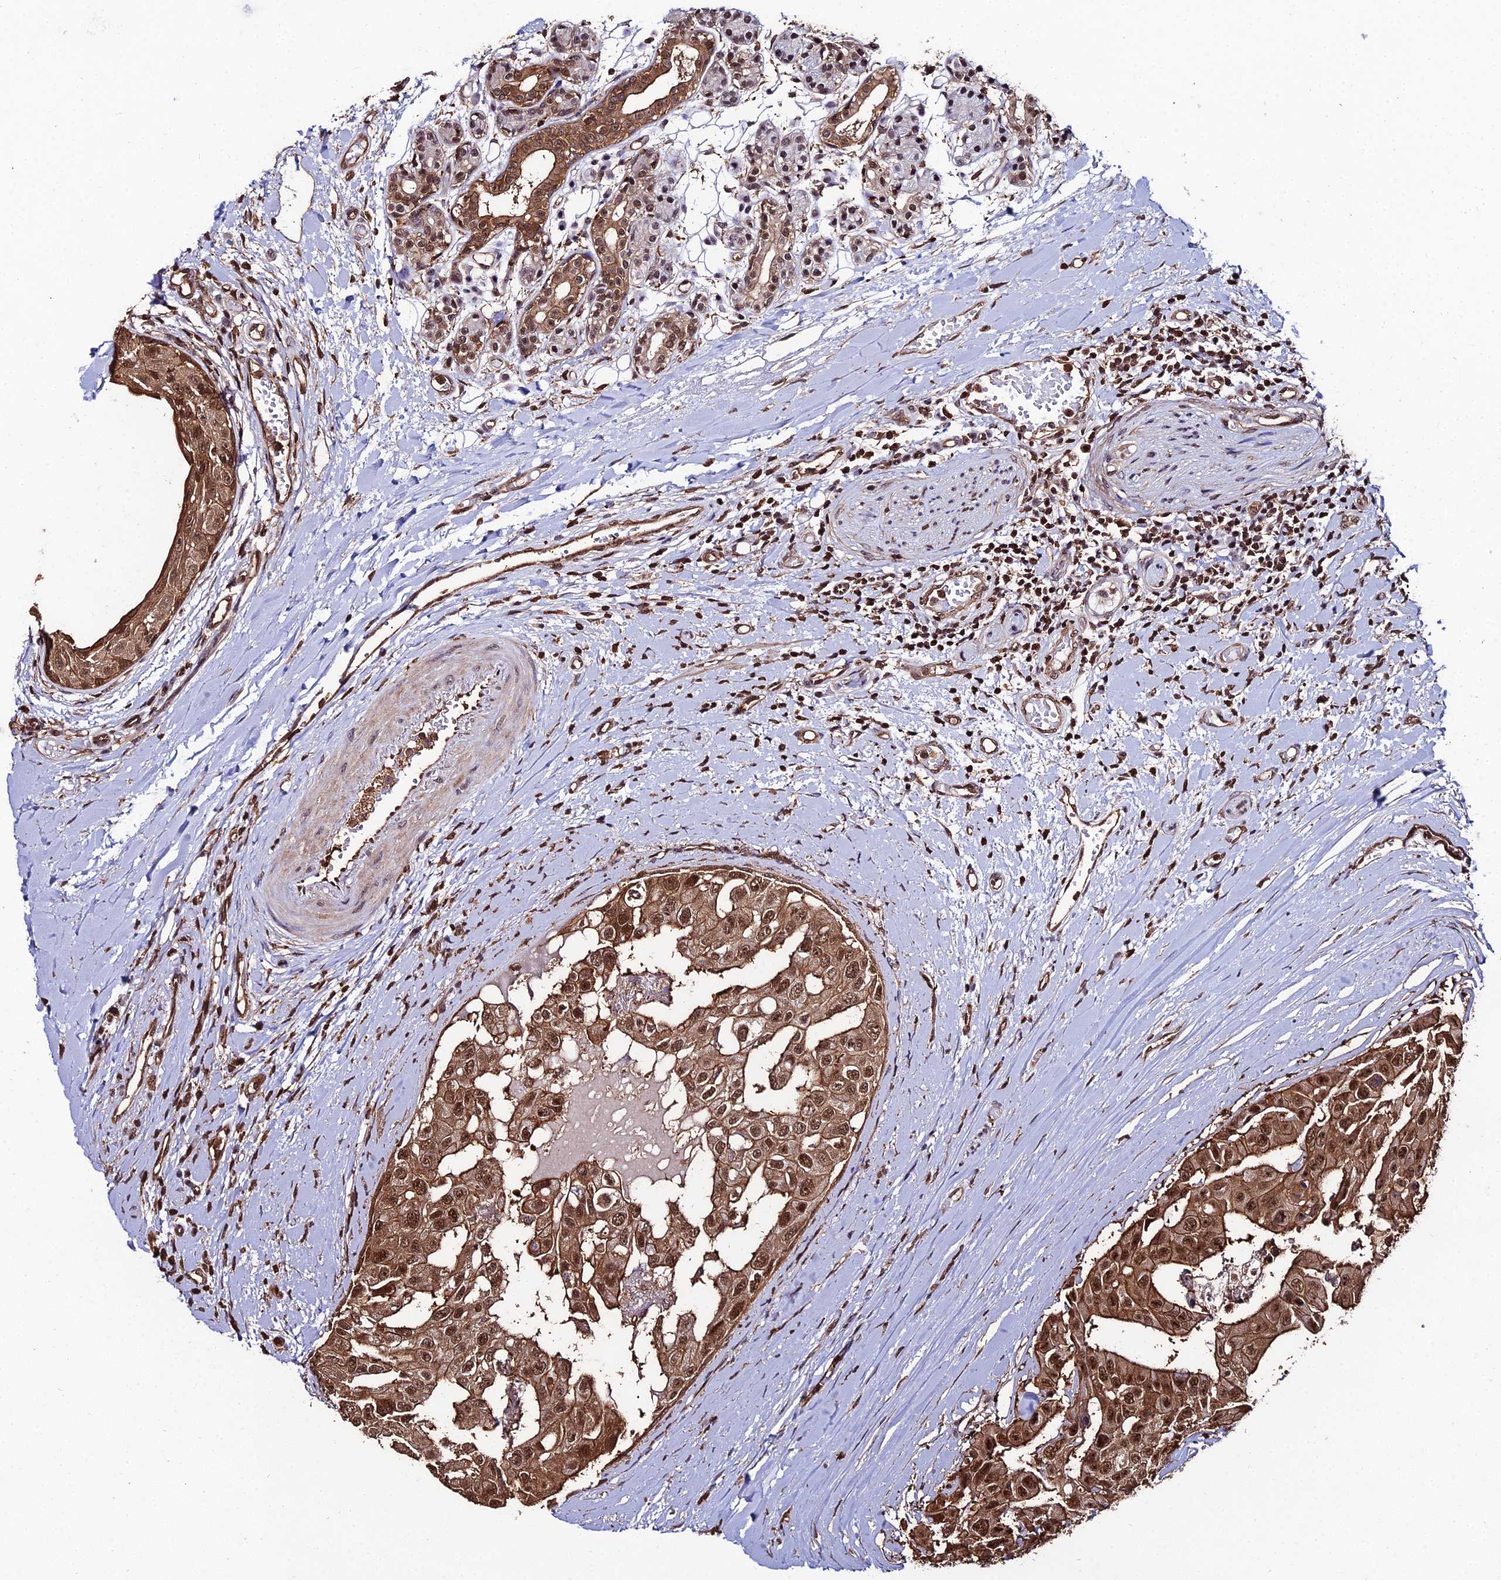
{"staining": {"intensity": "moderate", "quantity": ">75%", "location": "cytoplasmic/membranous,nuclear"}, "tissue": "head and neck cancer", "cell_type": "Tumor cells", "image_type": "cancer", "snomed": [{"axis": "morphology", "description": "Adenocarcinoma, NOS"}, {"axis": "morphology", "description": "Adenocarcinoma, metastatic, NOS"}, {"axis": "topography", "description": "Head-Neck"}], "caption": "Protein staining exhibits moderate cytoplasmic/membranous and nuclear expression in about >75% of tumor cells in head and neck cancer.", "gene": "PPP4C", "patient": {"sex": "male", "age": 75}}